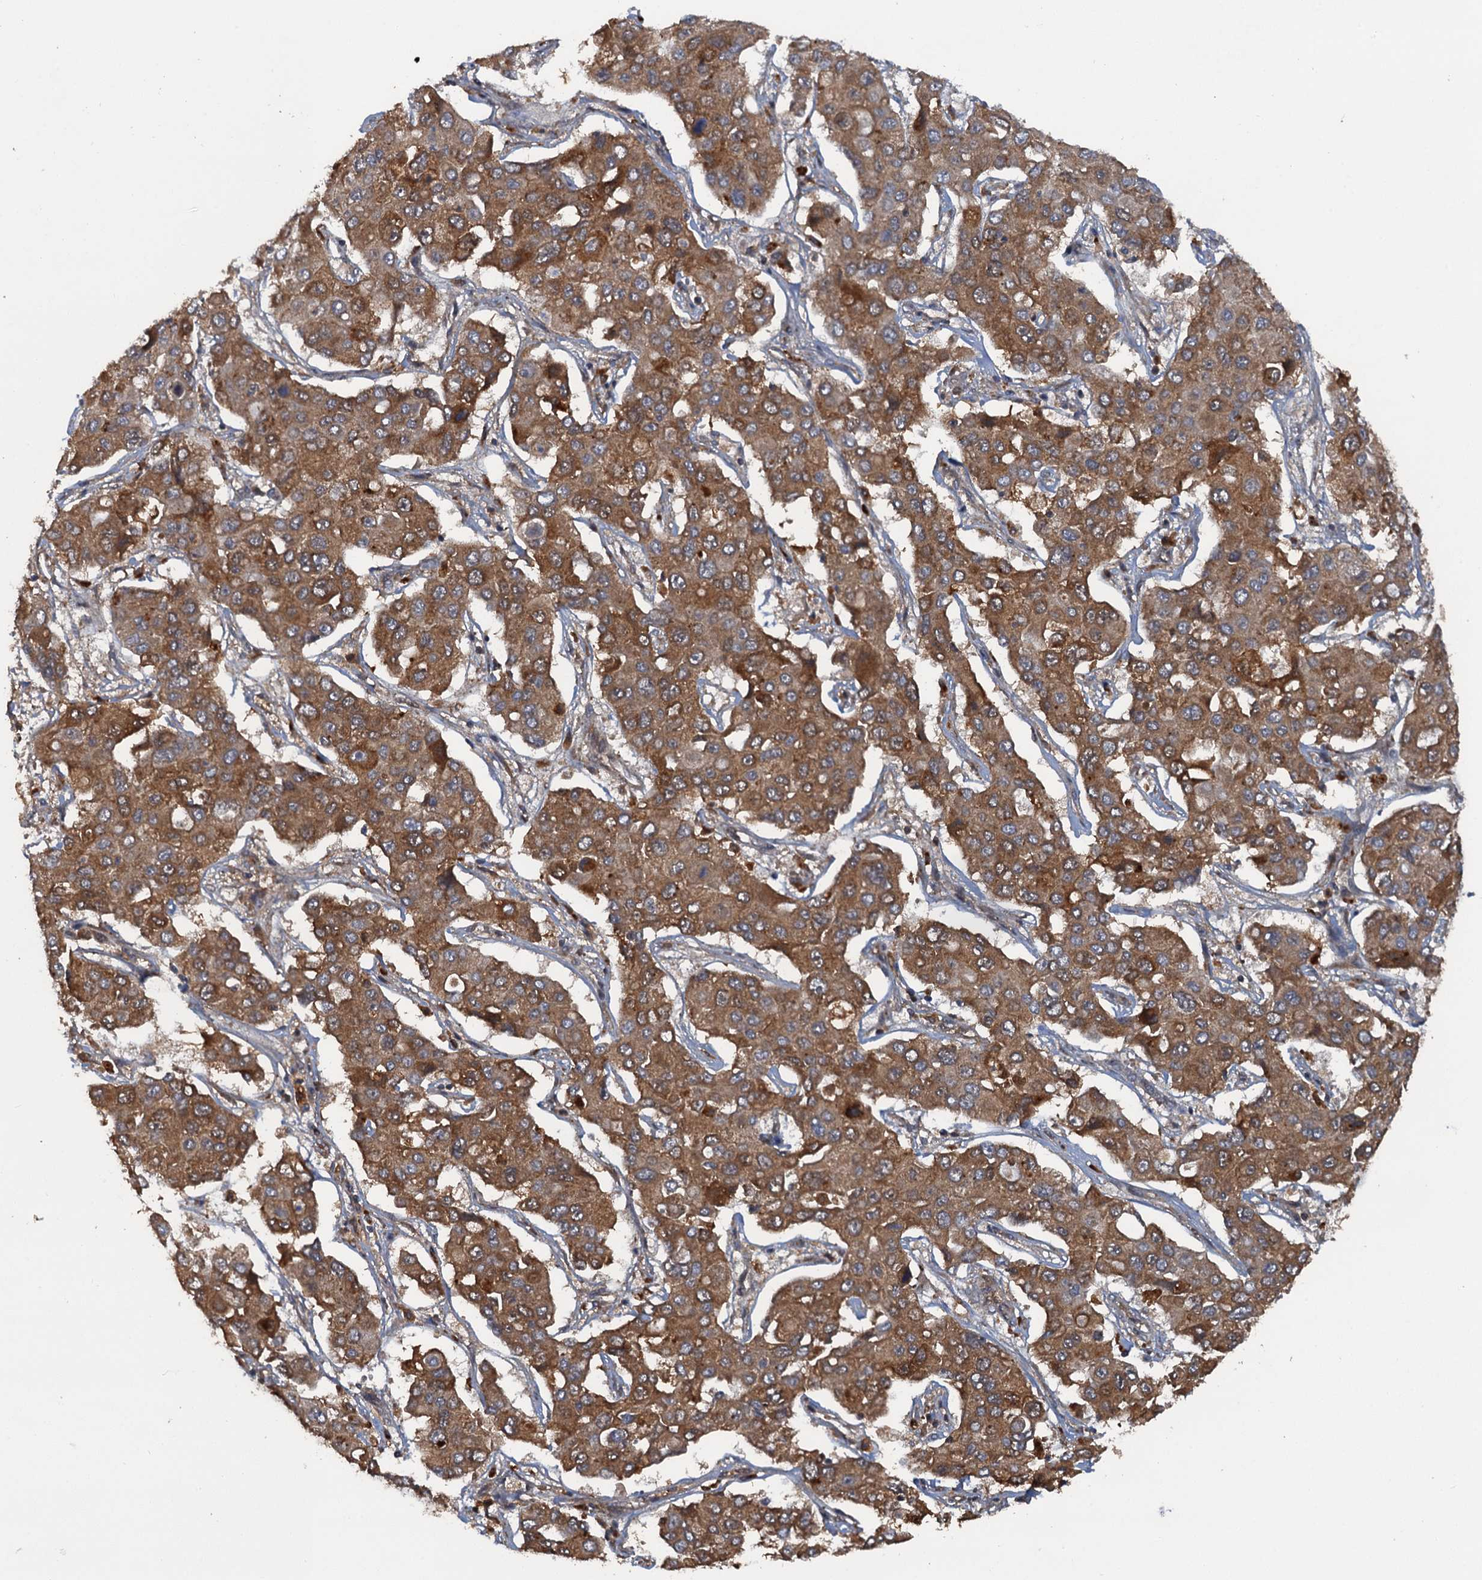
{"staining": {"intensity": "moderate", "quantity": ">75%", "location": "cytoplasmic/membranous"}, "tissue": "liver cancer", "cell_type": "Tumor cells", "image_type": "cancer", "snomed": [{"axis": "morphology", "description": "Cholangiocarcinoma"}, {"axis": "topography", "description": "Liver"}], "caption": "Cholangiocarcinoma (liver) stained with DAB IHC shows medium levels of moderate cytoplasmic/membranous expression in about >75% of tumor cells.", "gene": "HAPLN3", "patient": {"sex": "male", "age": 67}}